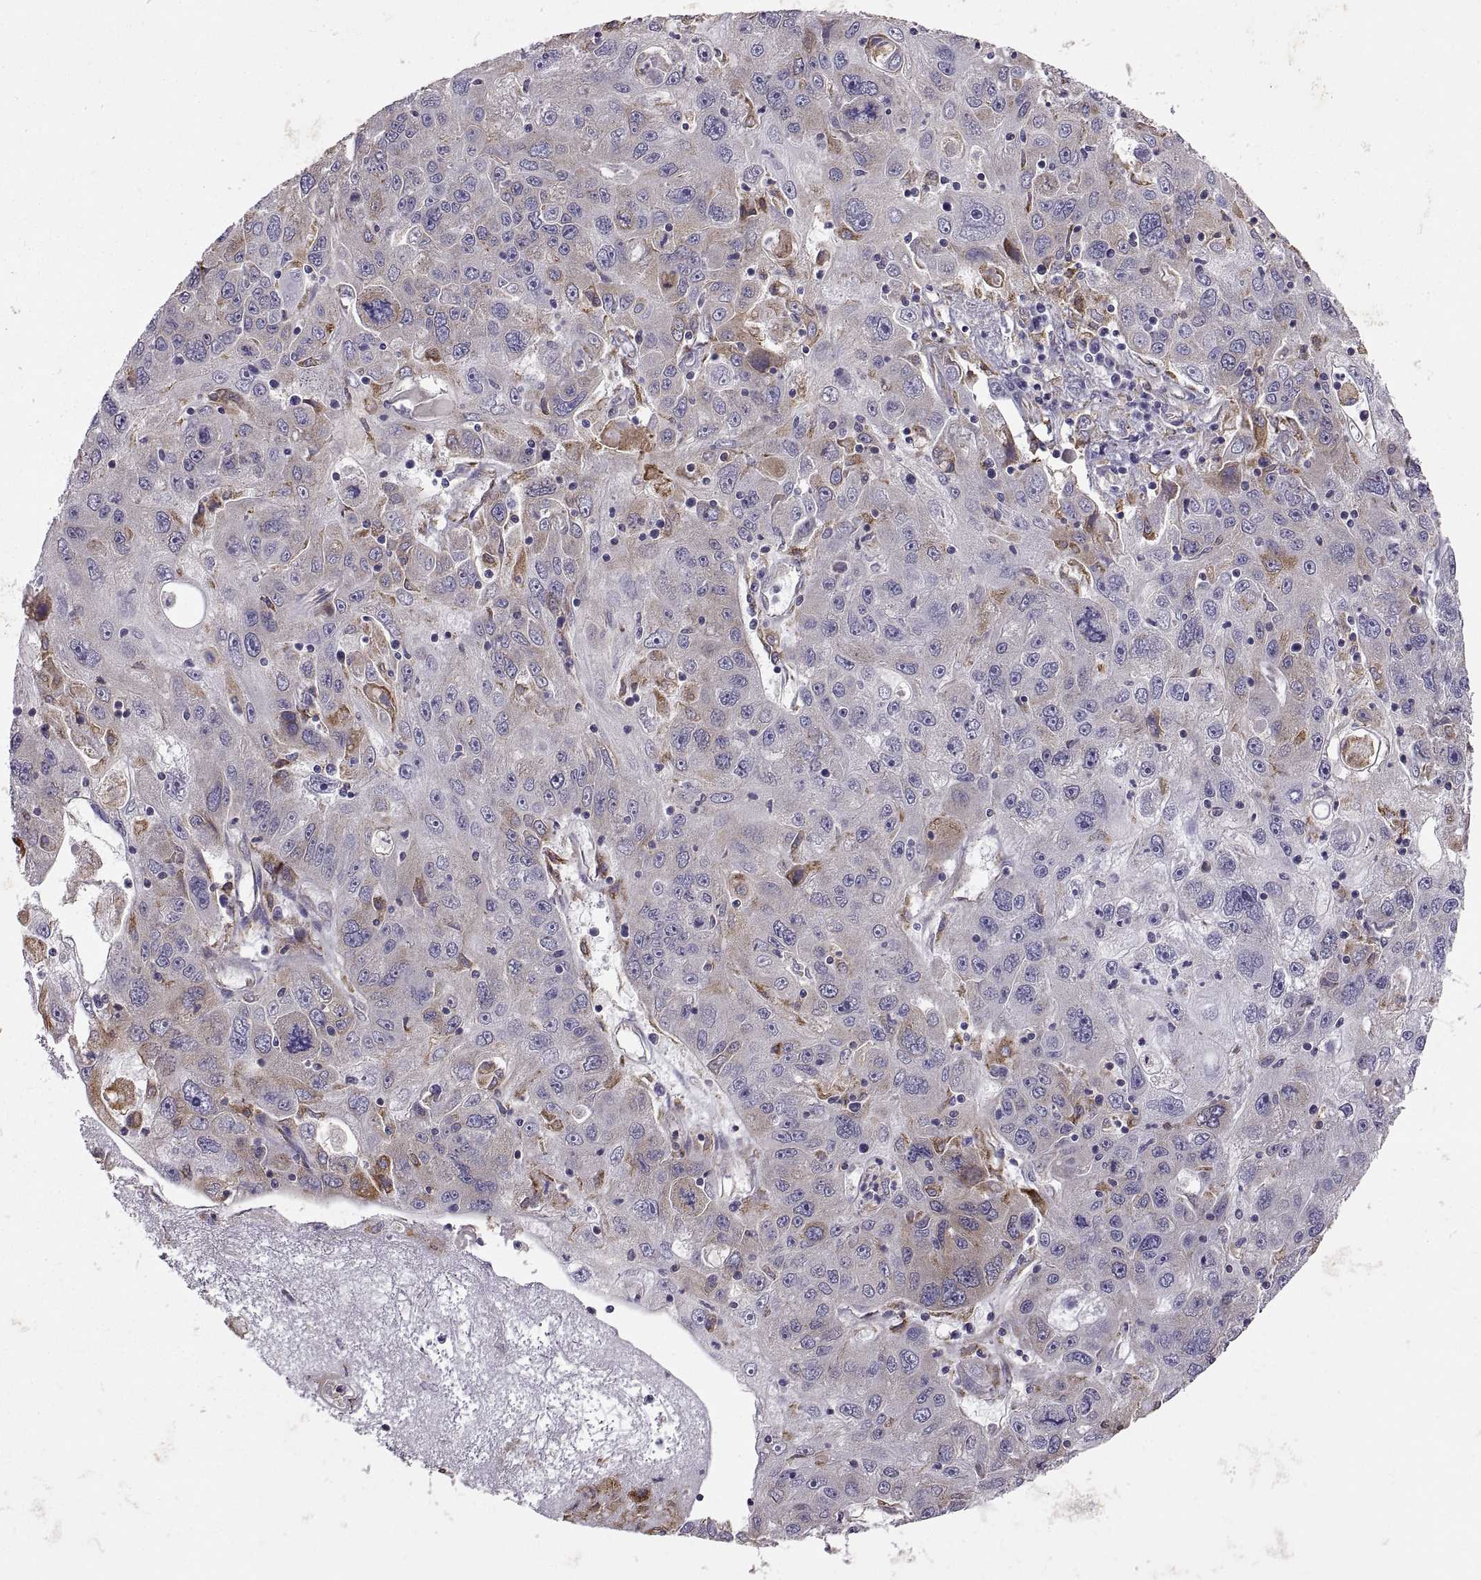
{"staining": {"intensity": "moderate", "quantity": "<25%", "location": "cytoplasmic/membranous"}, "tissue": "stomach cancer", "cell_type": "Tumor cells", "image_type": "cancer", "snomed": [{"axis": "morphology", "description": "Adenocarcinoma, NOS"}, {"axis": "topography", "description": "Stomach"}], "caption": "An image of human adenocarcinoma (stomach) stained for a protein demonstrates moderate cytoplasmic/membranous brown staining in tumor cells.", "gene": "PLEKHB2", "patient": {"sex": "male", "age": 56}}